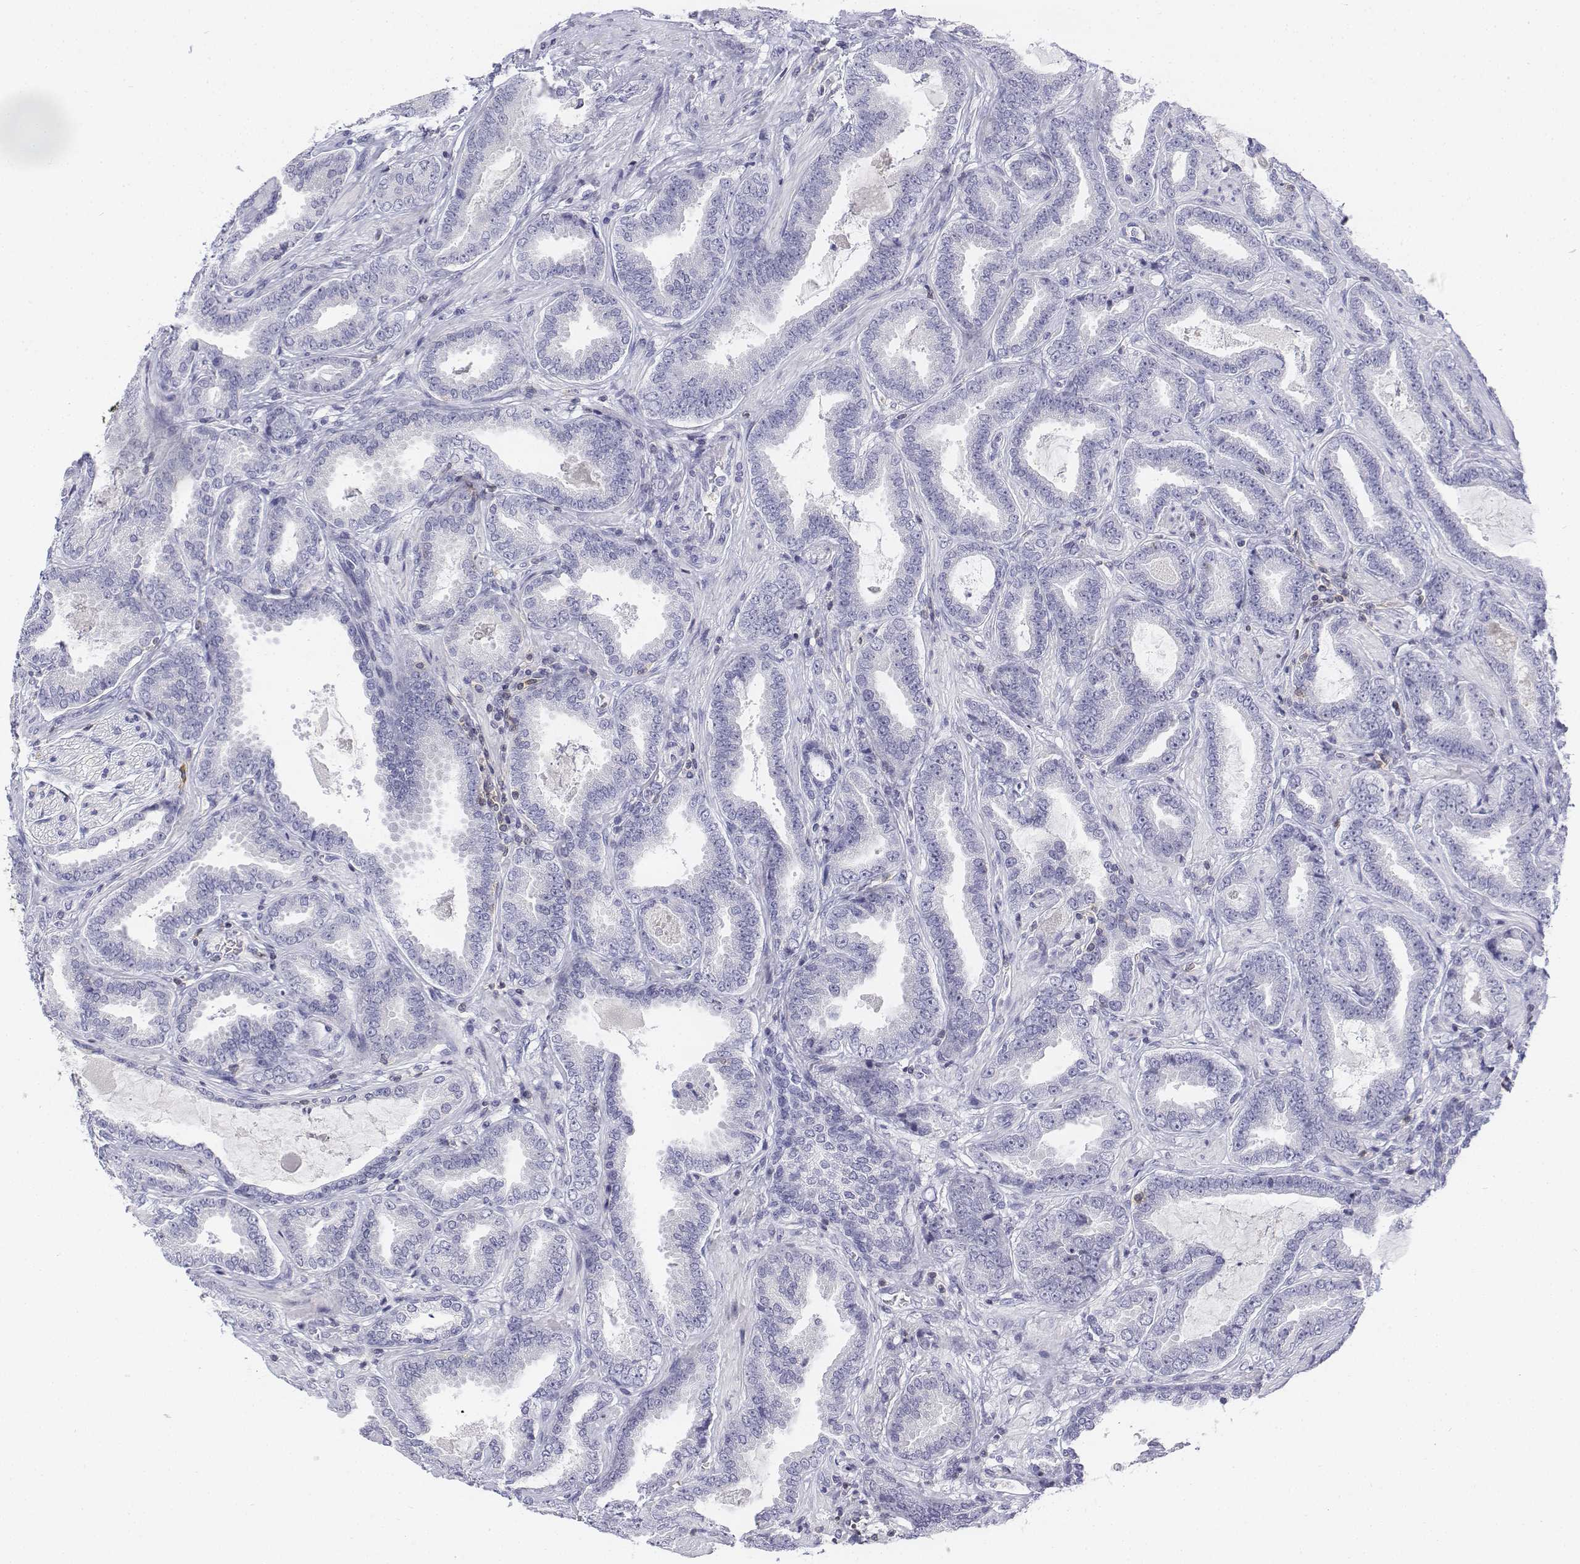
{"staining": {"intensity": "negative", "quantity": "none", "location": "none"}, "tissue": "prostate cancer", "cell_type": "Tumor cells", "image_type": "cancer", "snomed": [{"axis": "morphology", "description": "Adenocarcinoma, NOS"}, {"axis": "topography", "description": "Prostate"}], "caption": "This is a histopathology image of IHC staining of prostate cancer (adenocarcinoma), which shows no staining in tumor cells. (Brightfield microscopy of DAB (3,3'-diaminobenzidine) immunohistochemistry at high magnification).", "gene": "CD3E", "patient": {"sex": "male", "age": 64}}